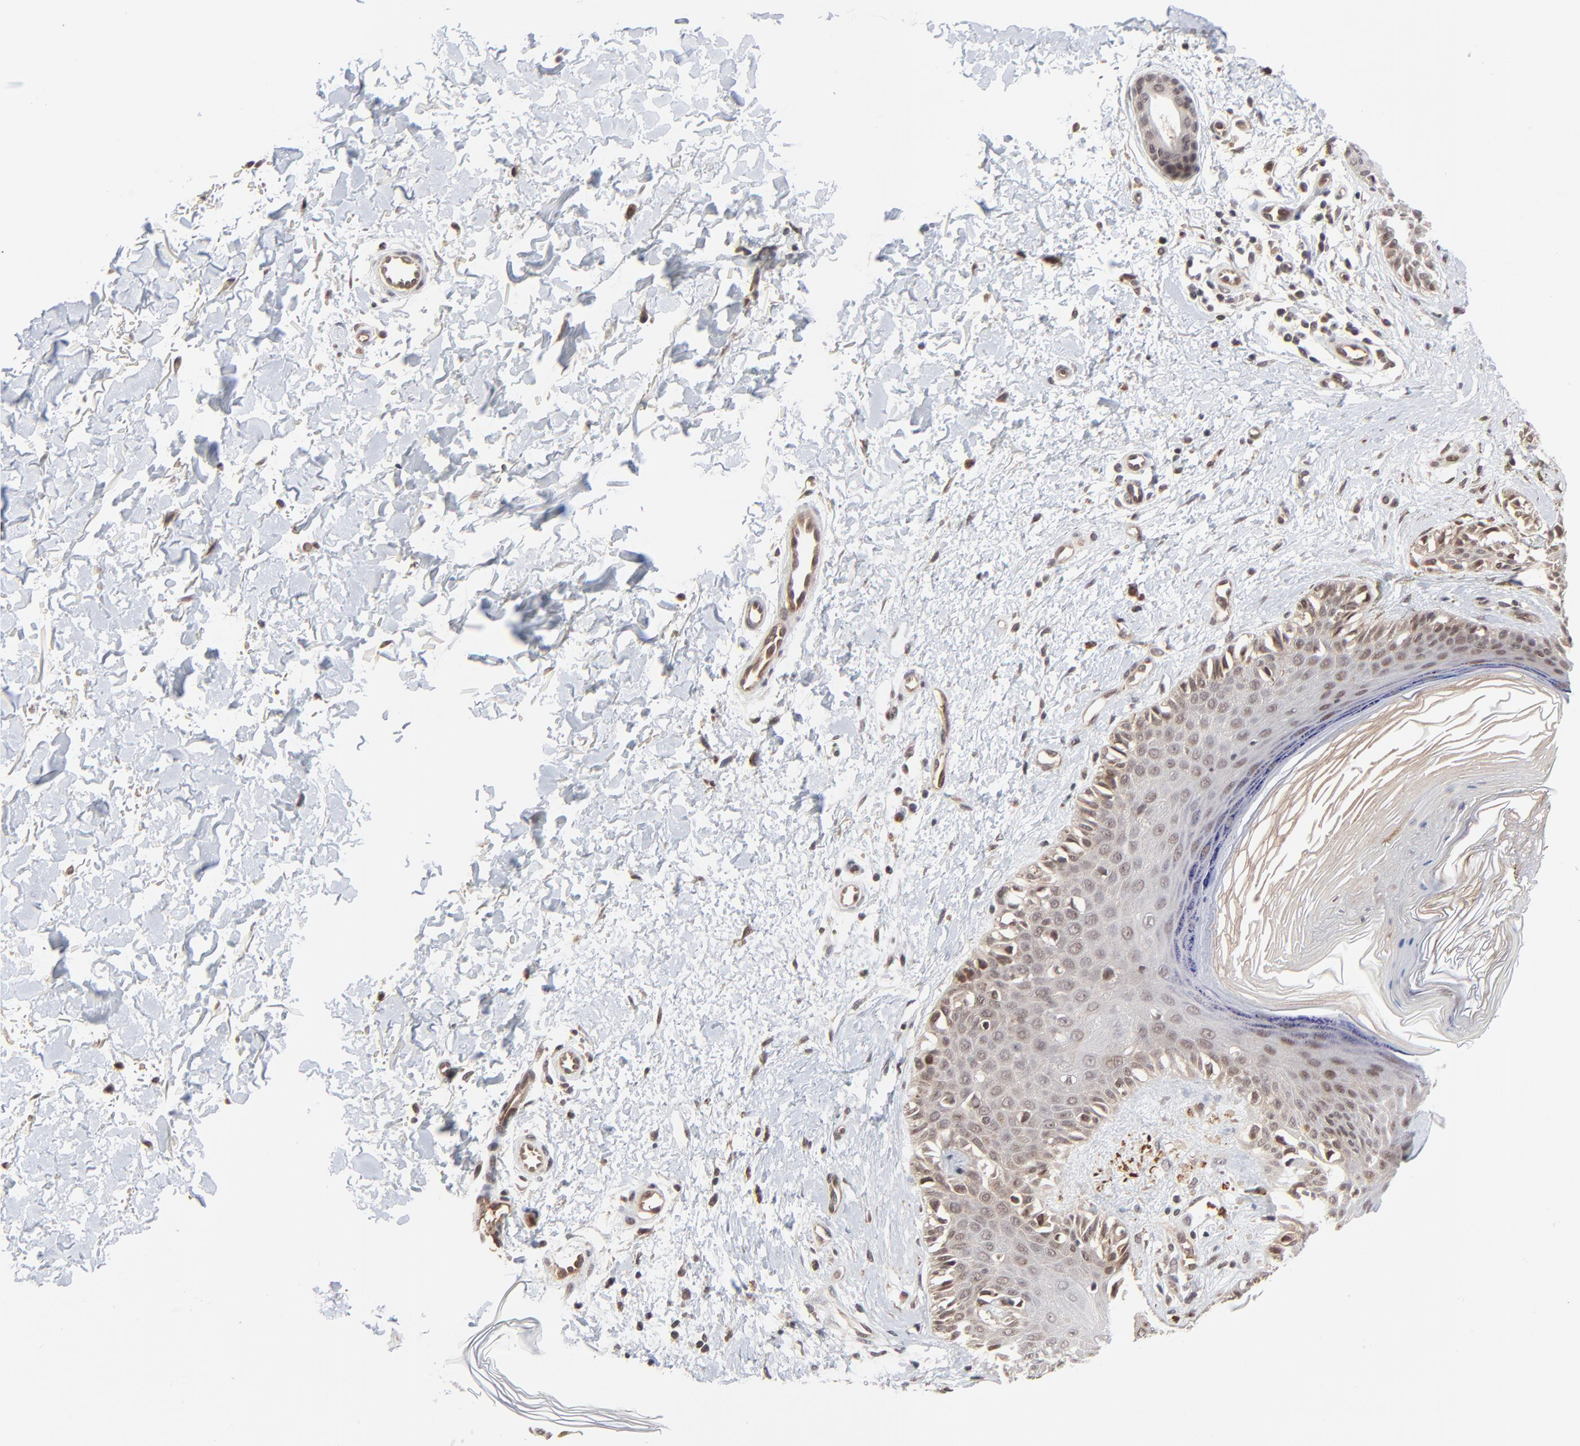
{"staining": {"intensity": "moderate", "quantity": ">75%", "location": "cytoplasmic/membranous,nuclear"}, "tissue": "melanoma", "cell_type": "Tumor cells", "image_type": "cancer", "snomed": [{"axis": "morphology", "description": "Normal tissue, NOS"}, {"axis": "morphology", "description": "Malignant melanoma, NOS"}, {"axis": "topography", "description": "Skin"}], "caption": "About >75% of tumor cells in human malignant melanoma reveal moderate cytoplasmic/membranous and nuclear protein expression as visualized by brown immunohistochemical staining.", "gene": "CASP10", "patient": {"sex": "male", "age": 83}}